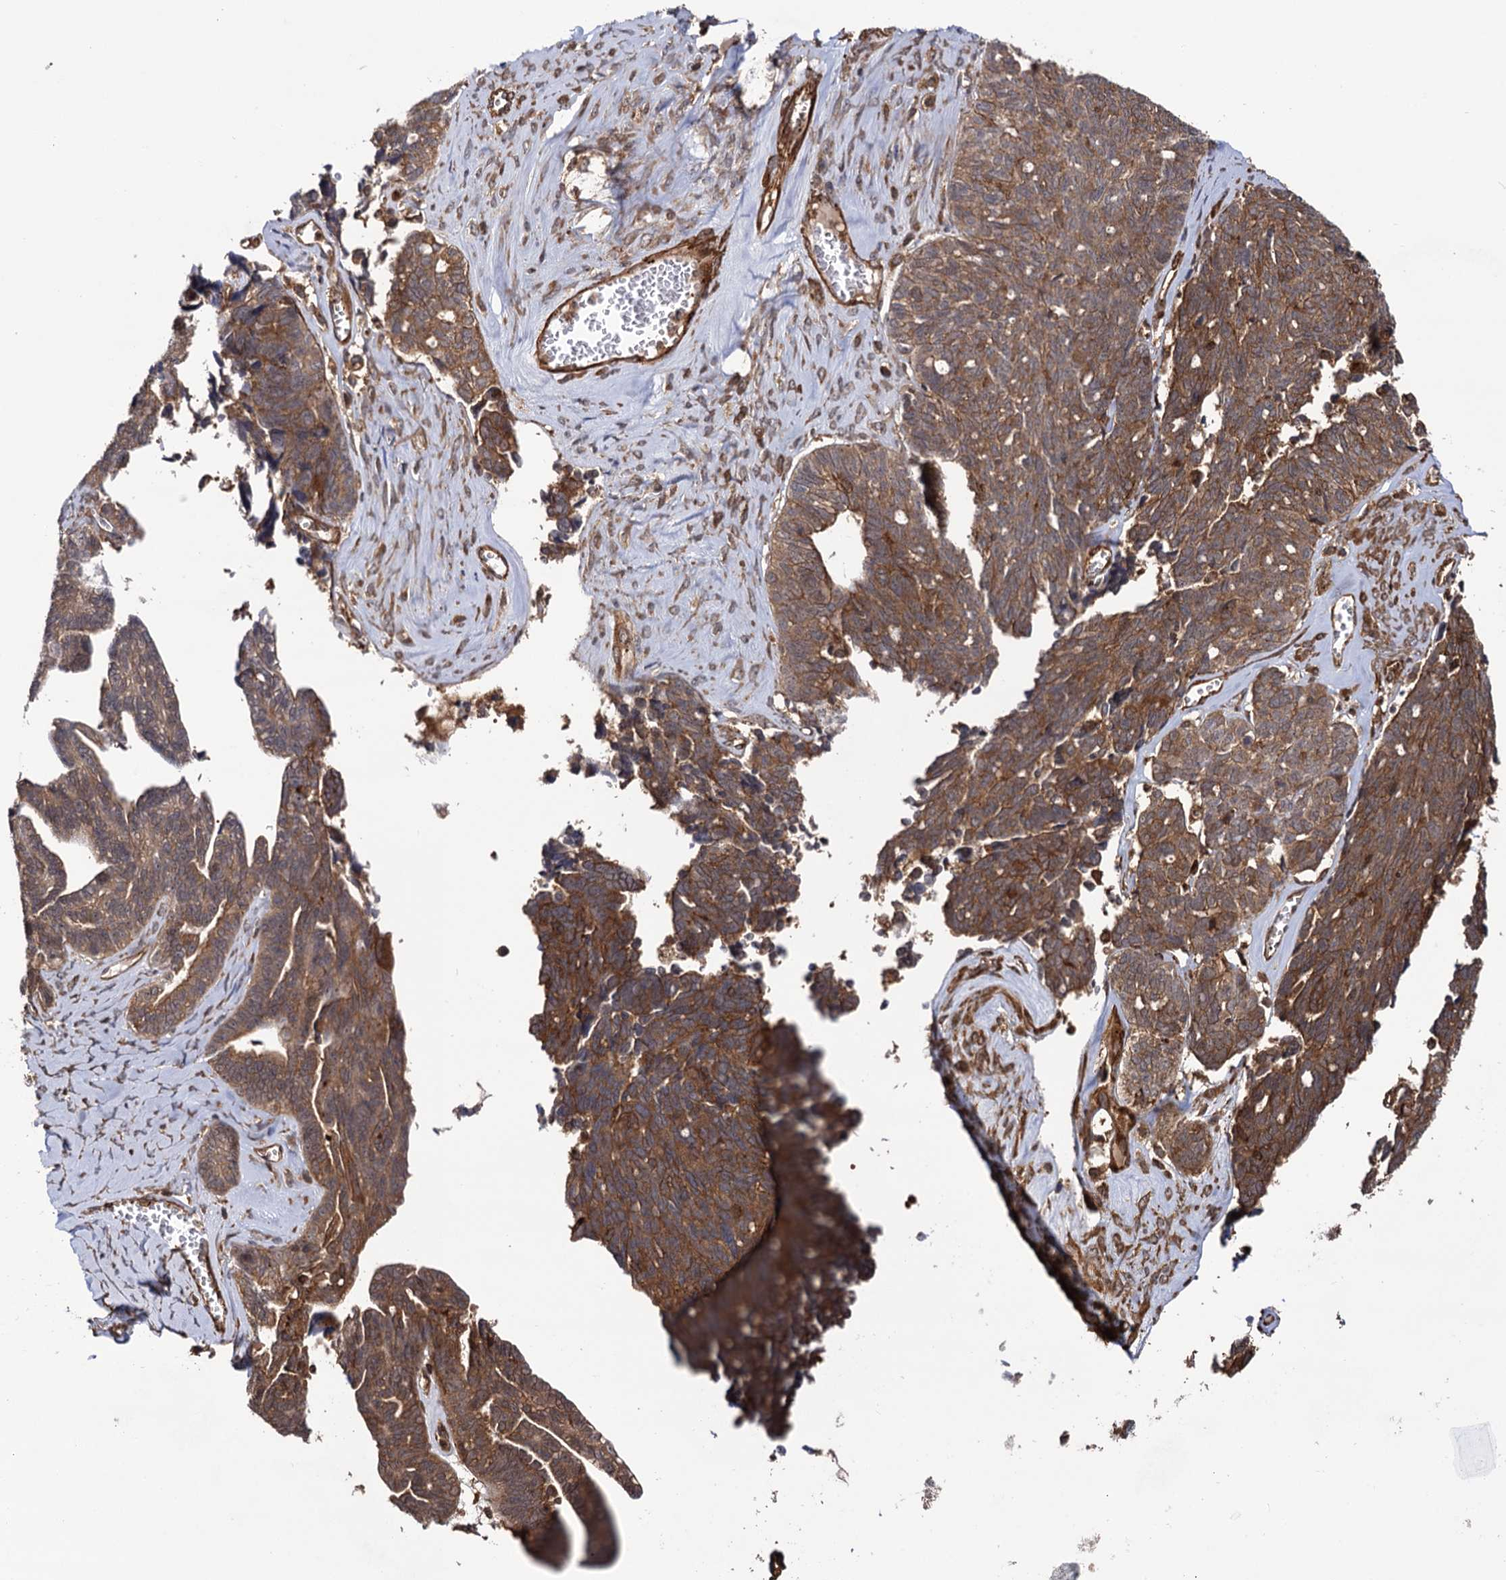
{"staining": {"intensity": "moderate", "quantity": ">75%", "location": "cytoplasmic/membranous"}, "tissue": "ovarian cancer", "cell_type": "Tumor cells", "image_type": "cancer", "snomed": [{"axis": "morphology", "description": "Cystadenocarcinoma, serous, NOS"}, {"axis": "topography", "description": "Ovary"}], "caption": "High-power microscopy captured an IHC micrograph of ovarian serous cystadenocarcinoma, revealing moderate cytoplasmic/membranous expression in about >75% of tumor cells. Using DAB (3,3'-diaminobenzidine) (brown) and hematoxylin (blue) stains, captured at high magnification using brightfield microscopy.", "gene": "ATP8B4", "patient": {"sex": "female", "age": 79}}